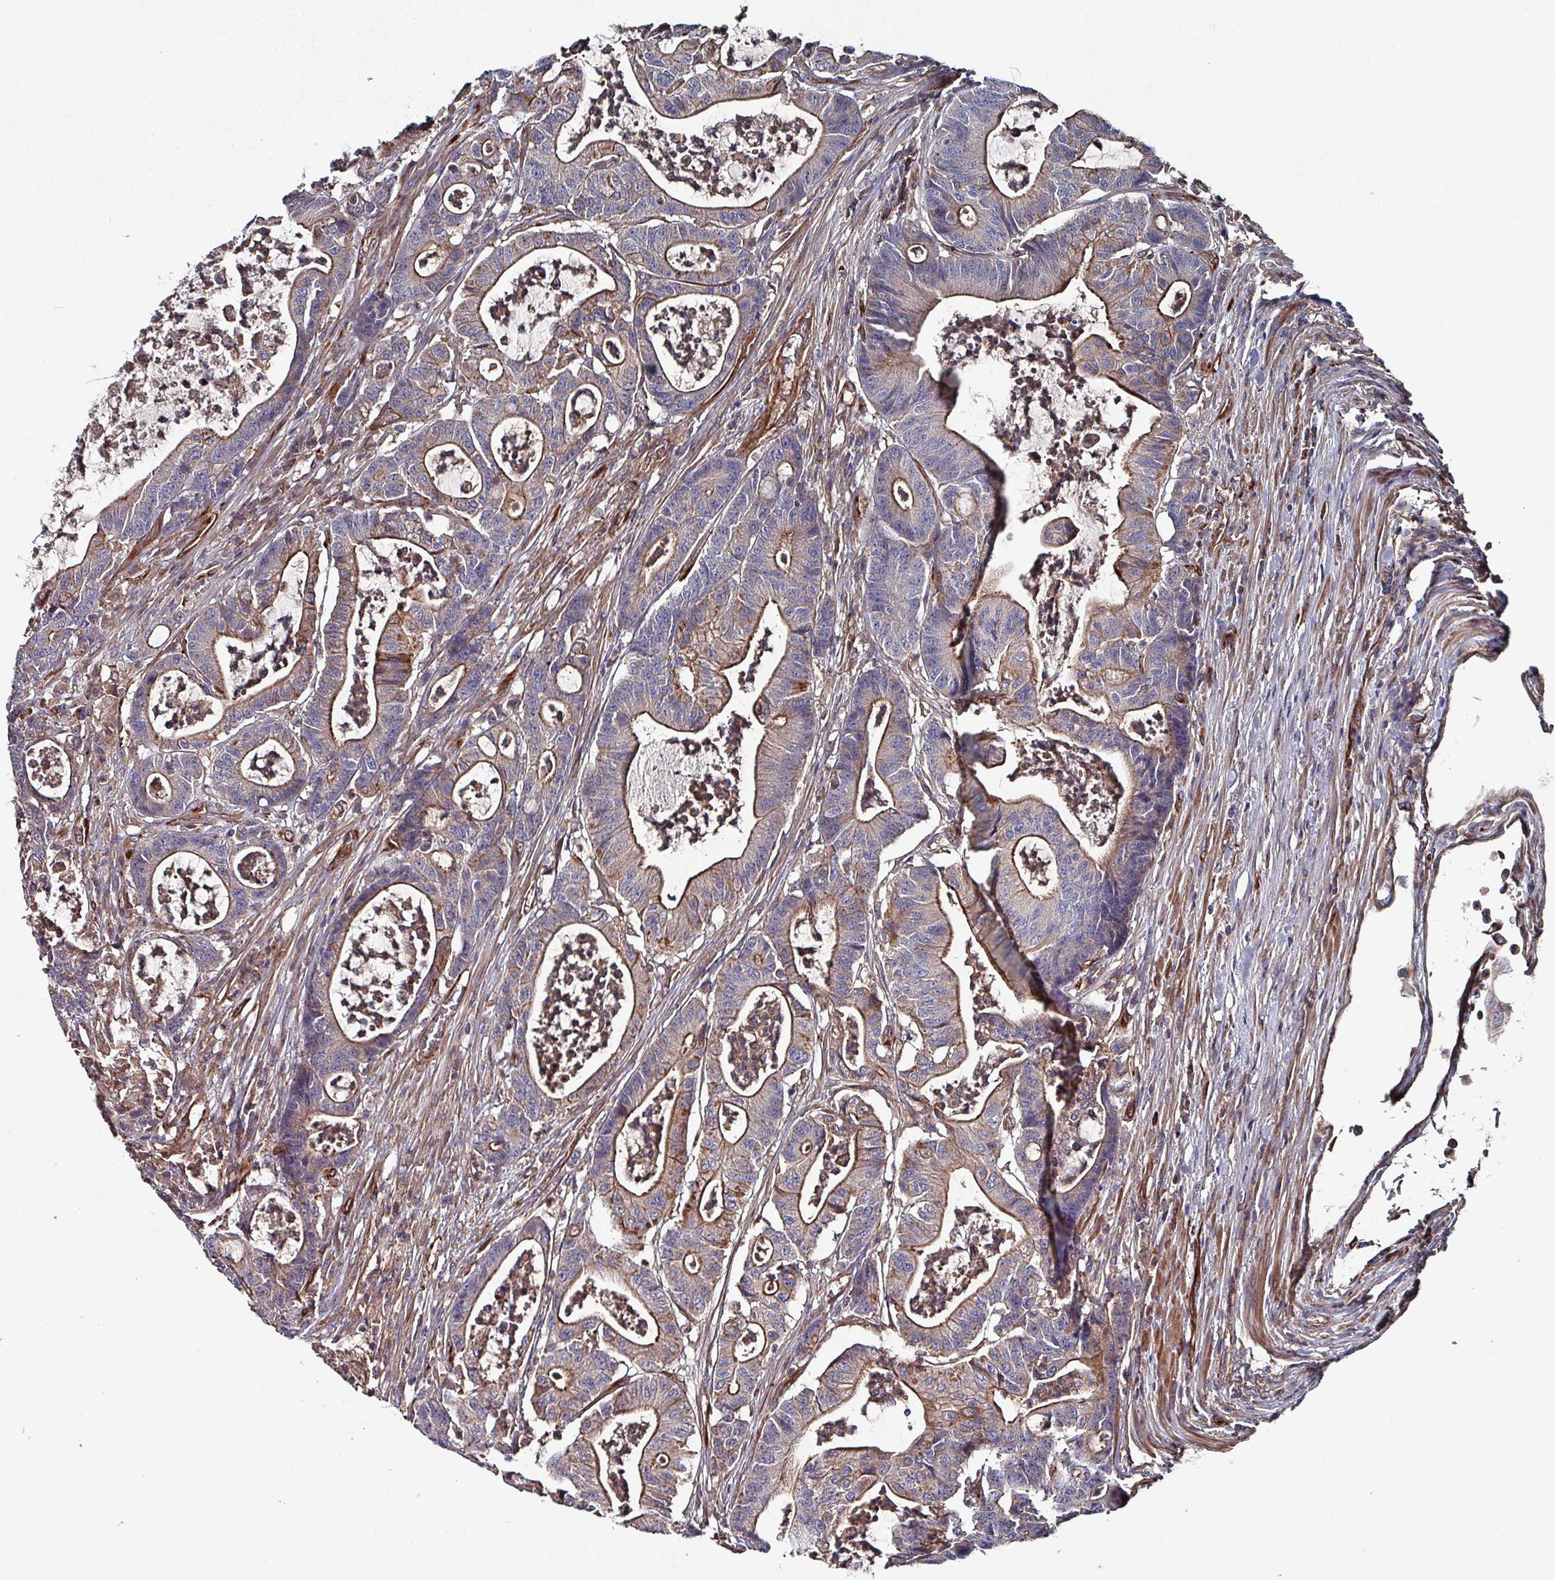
{"staining": {"intensity": "moderate", "quantity": "25%-75%", "location": "cytoplasmic/membranous"}, "tissue": "colorectal cancer", "cell_type": "Tumor cells", "image_type": "cancer", "snomed": [{"axis": "morphology", "description": "Adenocarcinoma, NOS"}, {"axis": "topography", "description": "Colon"}], "caption": "Immunohistochemistry micrograph of colorectal adenocarcinoma stained for a protein (brown), which demonstrates medium levels of moderate cytoplasmic/membranous staining in about 25%-75% of tumor cells.", "gene": "ANO10", "patient": {"sex": "female", "age": 84}}